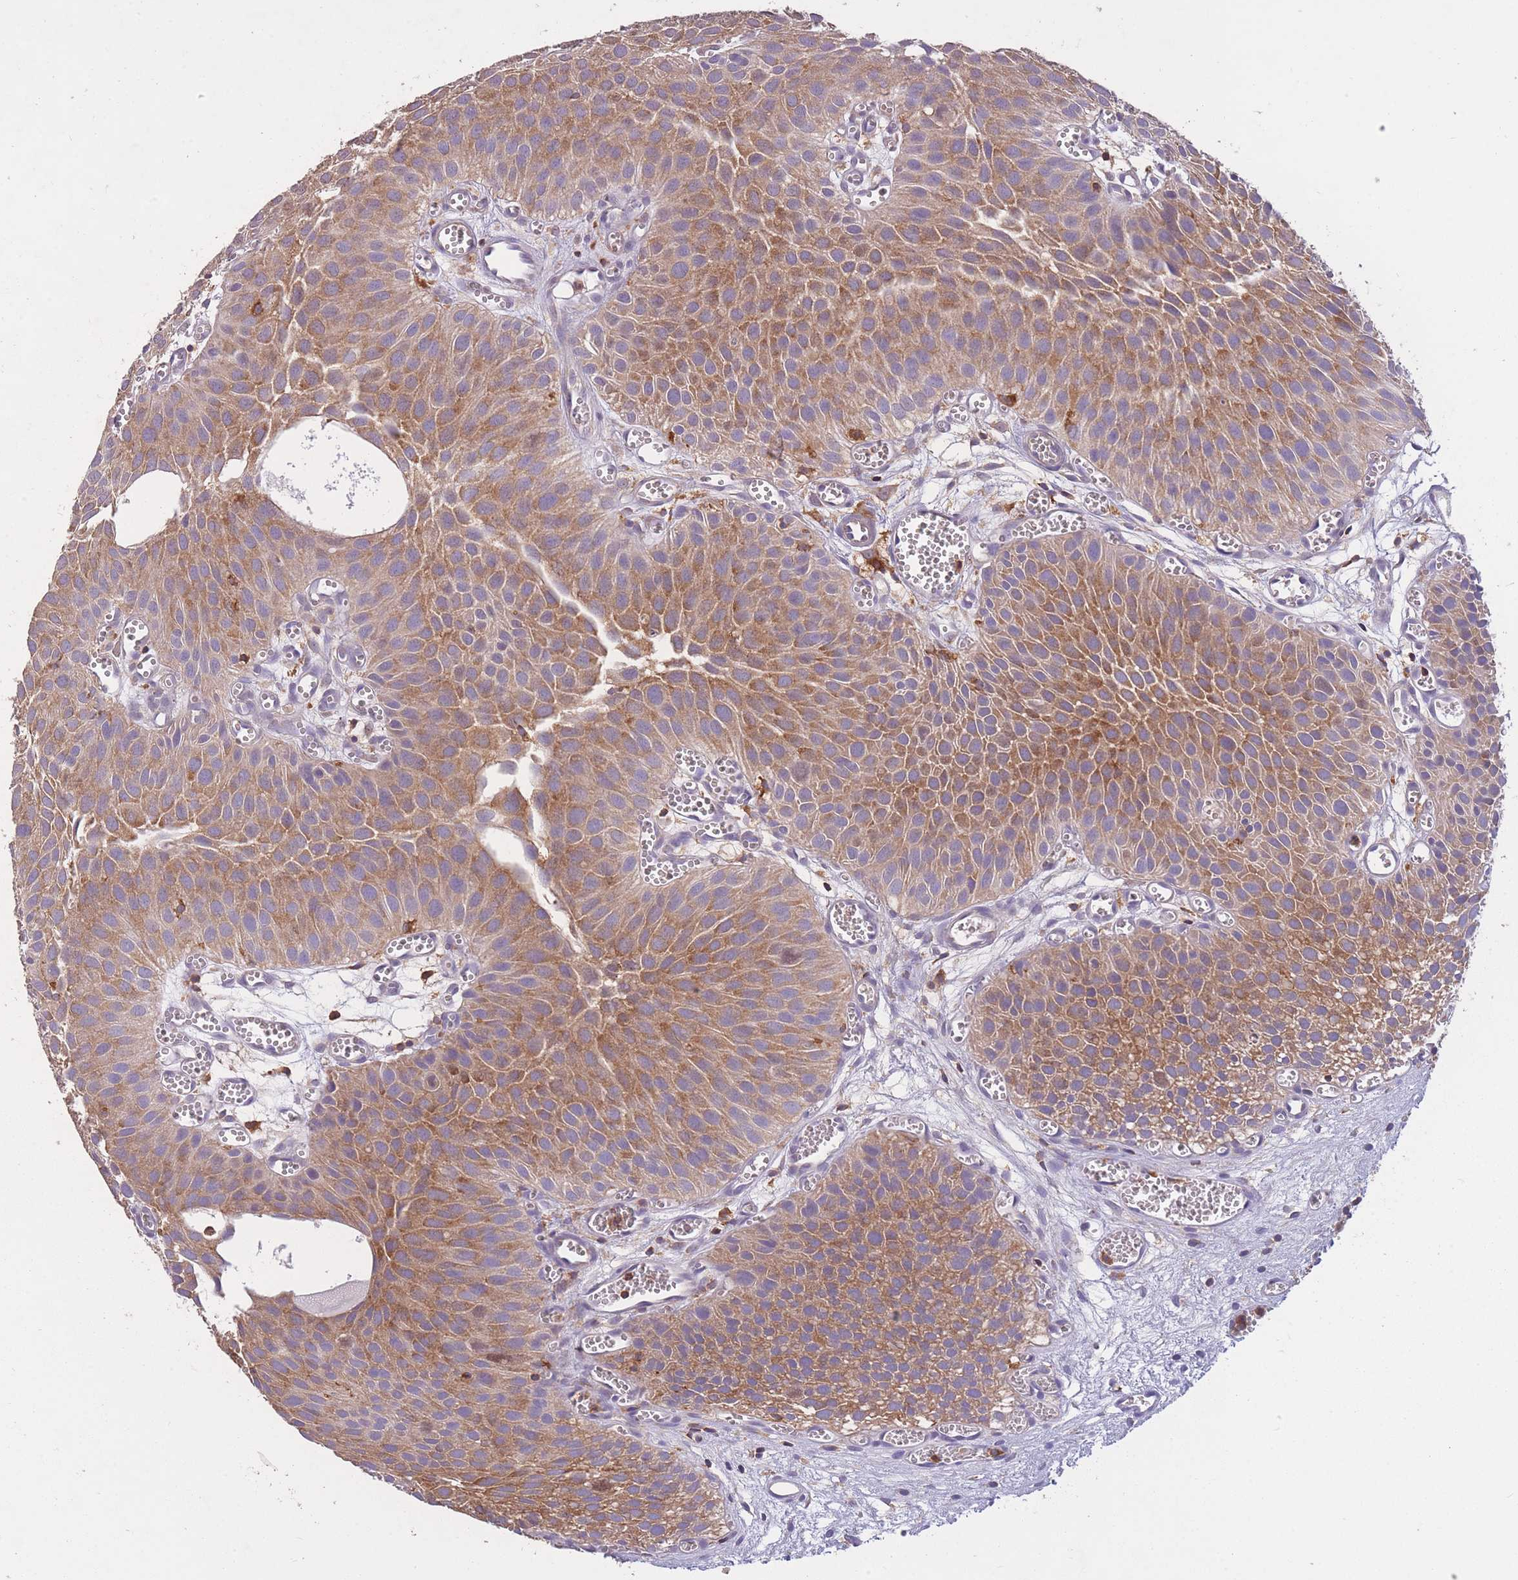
{"staining": {"intensity": "moderate", "quantity": ">75%", "location": "cytoplasmic/membranous"}, "tissue": "urothelial cancer", "cell_type": "Tumor cells", "image_type": "cancer", "snomed": [{"axis": "morphology", "description": "Urothelial carcinoma, Low grade"}, {"axis": "topography", "description": "Urinary bladder"}], "caption": "Protein staining of urothelial cancer tissue displays moderate cytoplasmic/membranous staining in approximately >75% of tumor cells.", "gene": "GMIP", "patient": {"sex": "male", "age": 88}}